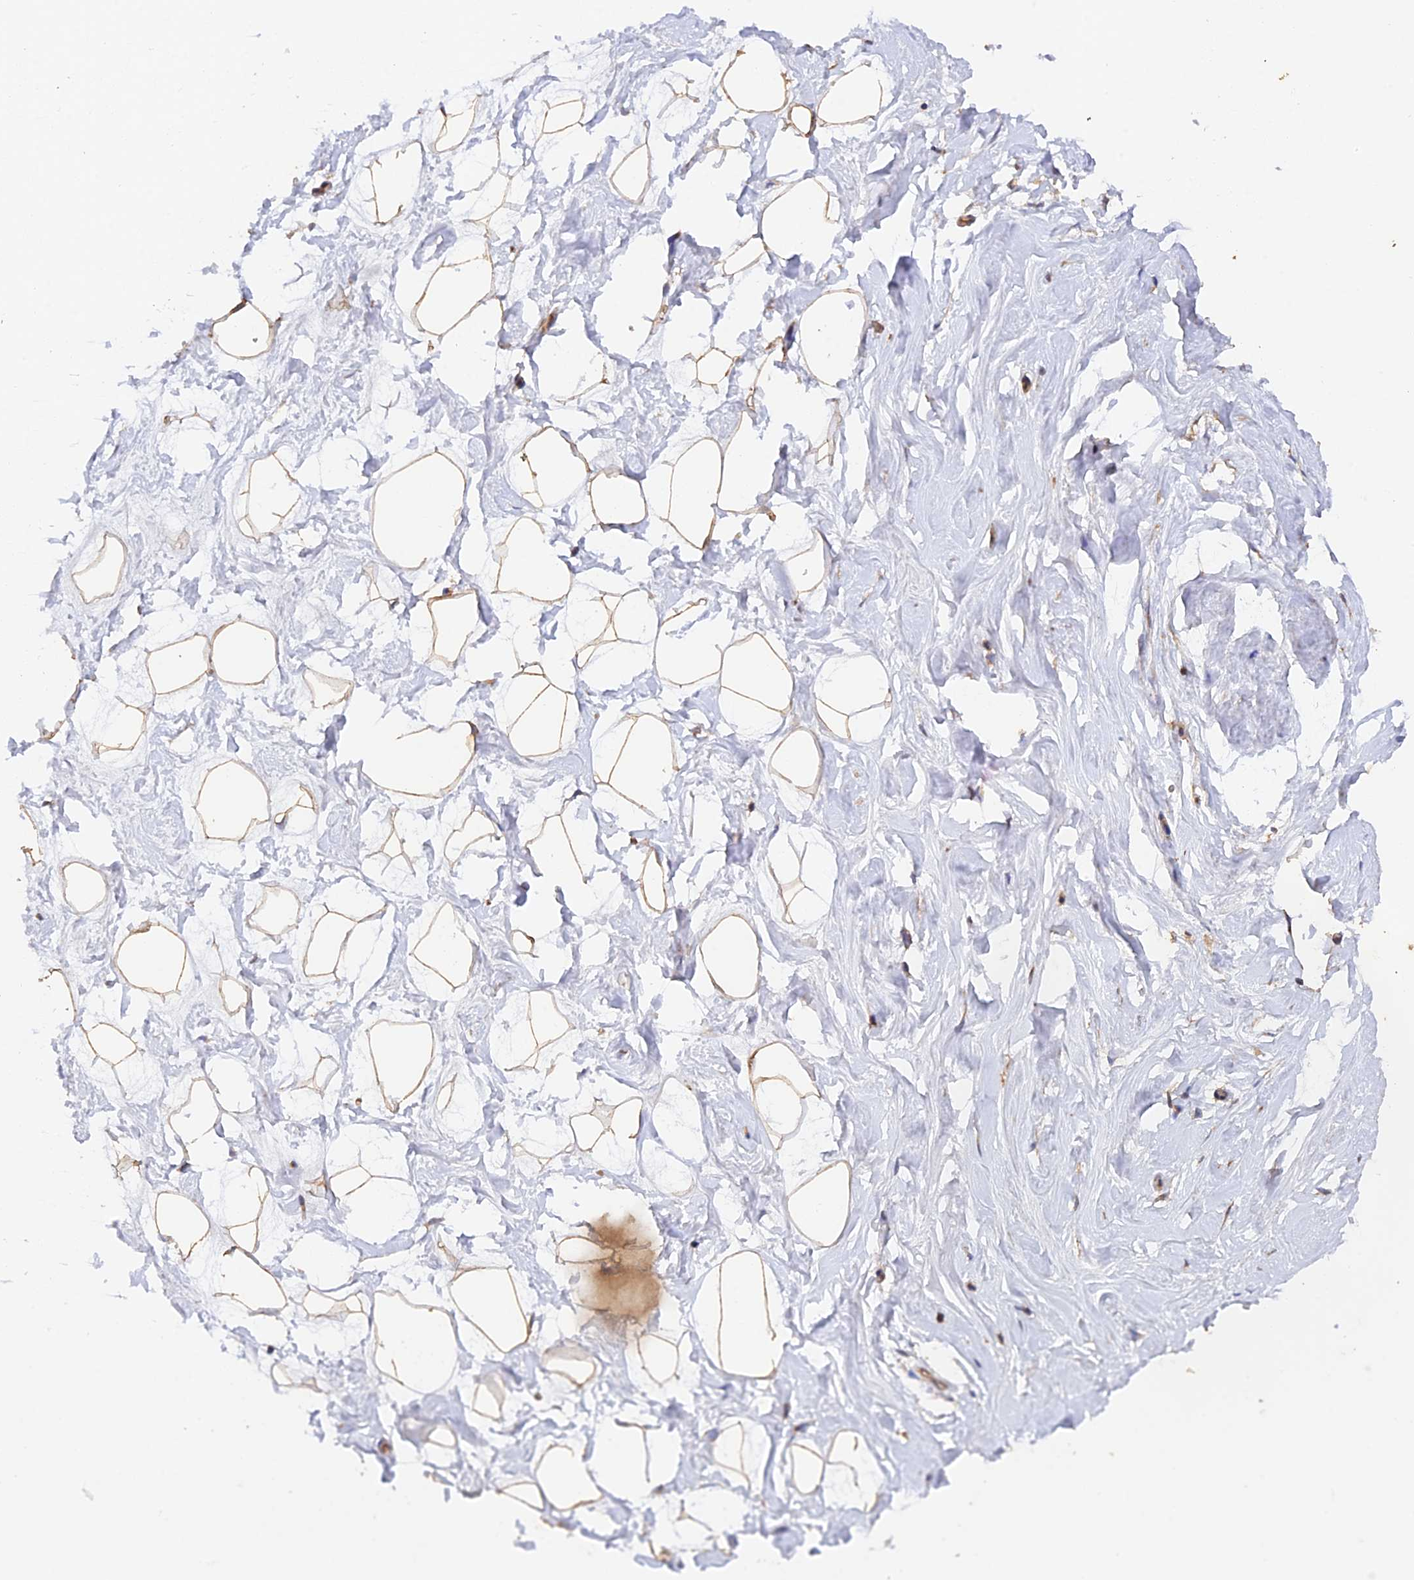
{"staining": {"intensity": "moderate", "quantity": ">75%", "location": "cytoplasmic/membranous"}, "tissue": "breast", "cell_type": "Adipocytes", "image_type": "normal", "snomed": [{"axis": "morphology", "description": "Normal tissue, NOS"}, {"axis": "morphology", "description": "Adenoma, NOS"}, {"axis": "topography", "description": "Breast"}], "caption": "Protein staining of normal breast reveals moderate cytoplasmic/membranous expression in approximately >75% of adipocytes. (Brightfield microscopy of DAB IHC at high magnification).", "gene": "MYO9A", "patient": {"sex": "female", "age": 23}}